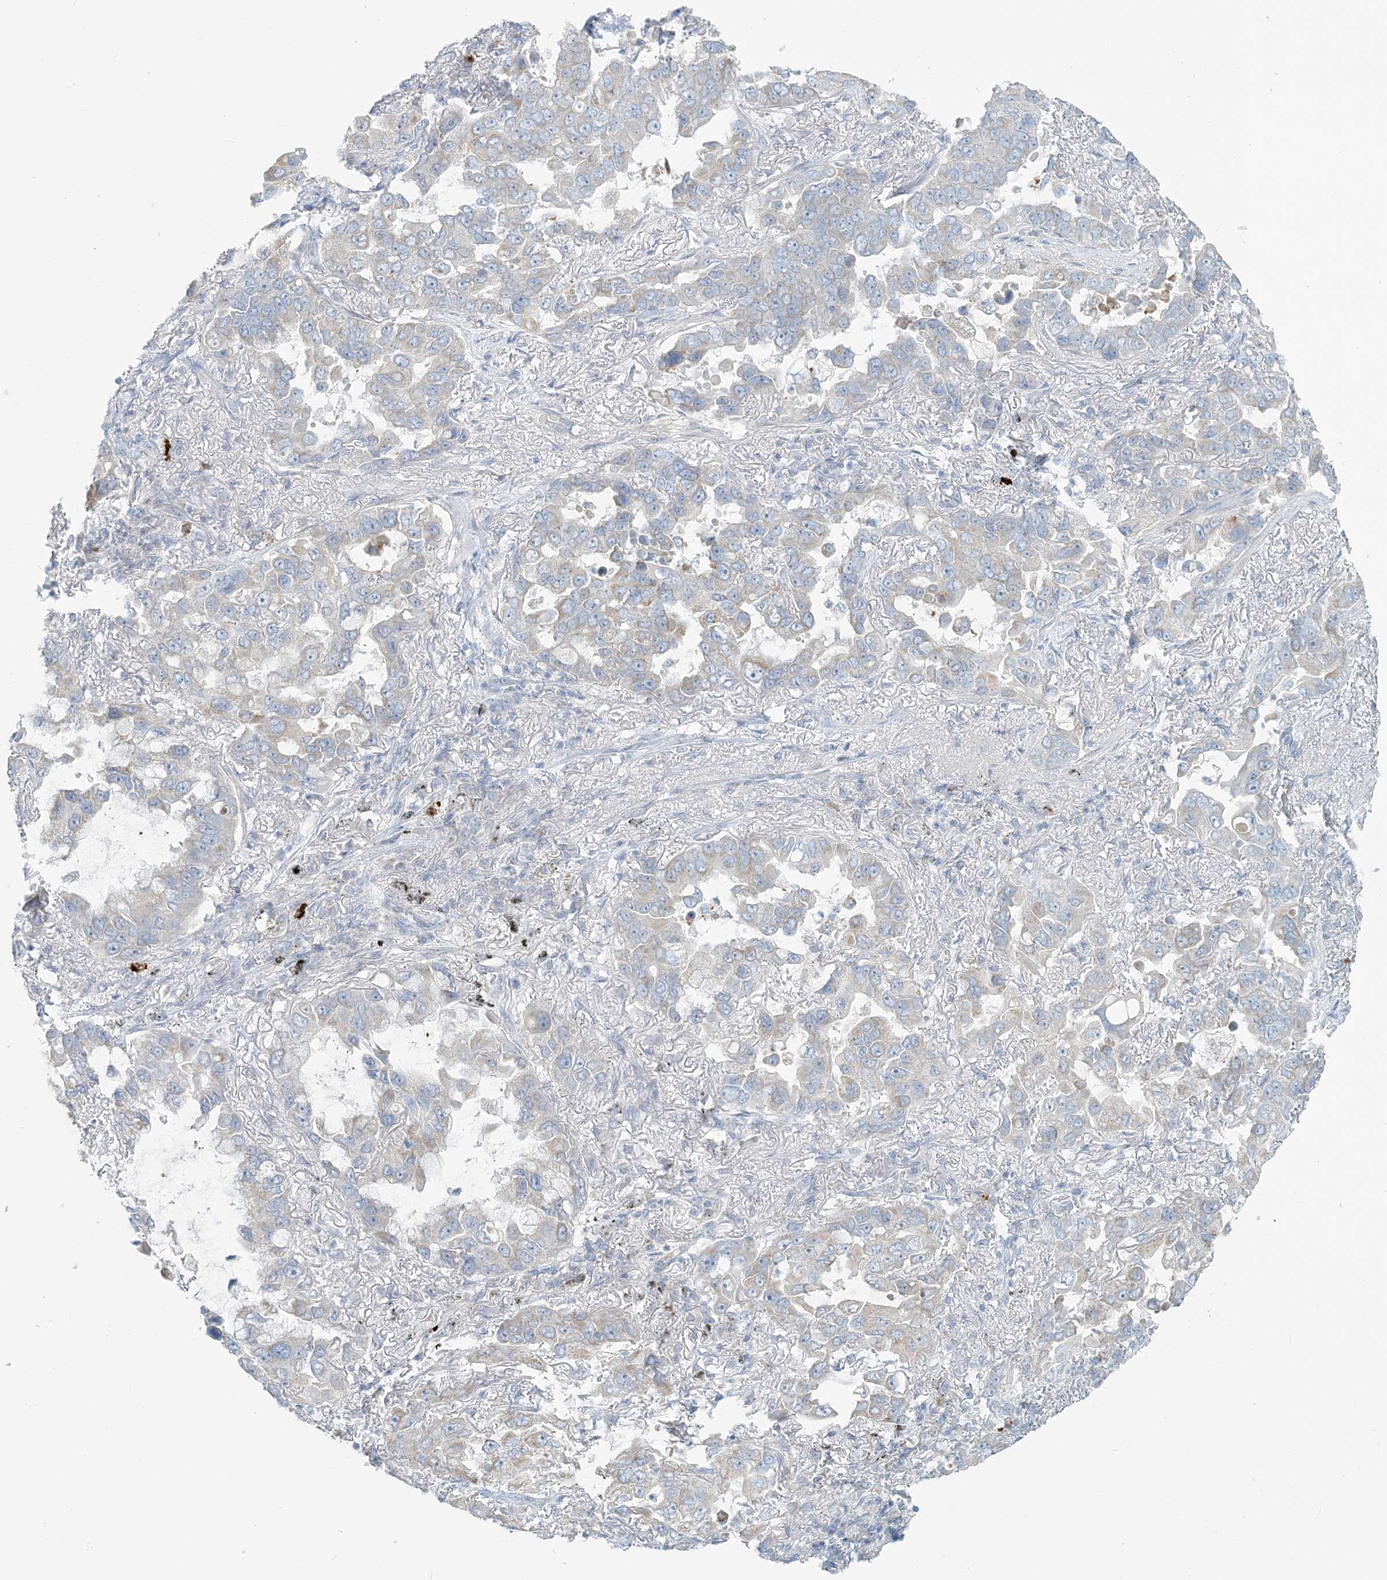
{"staining": {"intensity": "weak", "quantity": "<25%", "location": "cytoplasmic/membranous"}, "tissue": "lung cancer", "cell_type": "Tumor cells", "image_type": "cancer", "snomed": [{"axis": "morphology", "description": "Adenocarcinoma, NOS"}, {"axis": "topography", "description": "Lung"}], "caption": "The photomicrograph demonstrates no staining of tumor cells in lung cancer.", "gene": "SCML1", "patient": {"sex": "male", "age": 64}}